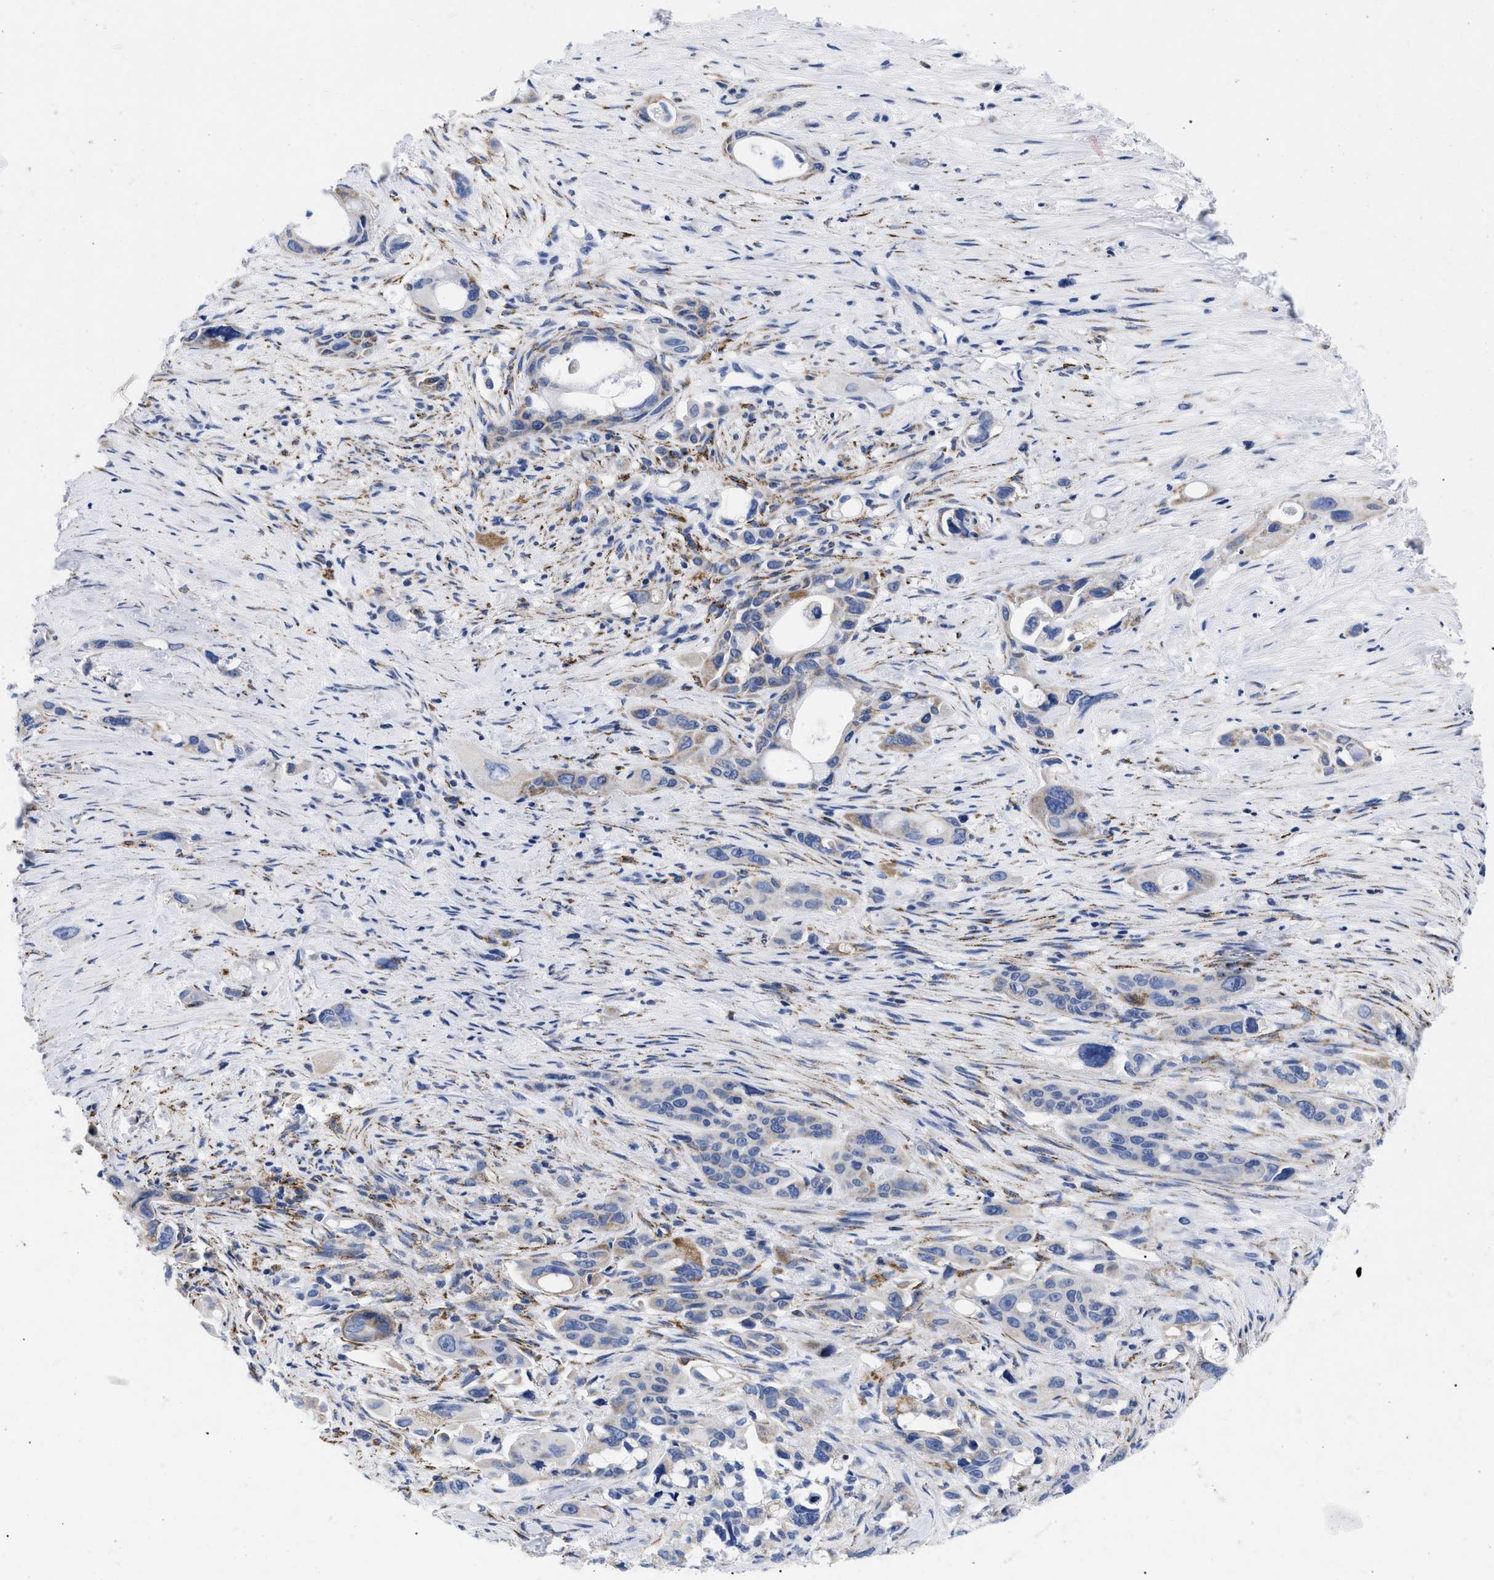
{"staining": {"intensity": "weak", "quantity": "<25%", "location": "cytoplasmic/membranous"}, "tissue": "pancreatic cancer", "cell_type": "Tumor cells", "image_type": "cancer", "snomed": [{"axis": "morphology", "description": "Adenocarcinoma, NOS"}, {"axis": "topography", "description": "Pancreas"}], "caption": "Image shows no protein positivity in tumor cells of pancreatic cancer (adenocarcinoma) tissue.", "gene": "GPR149", "patient": {"sex": "male", "age": 53}}